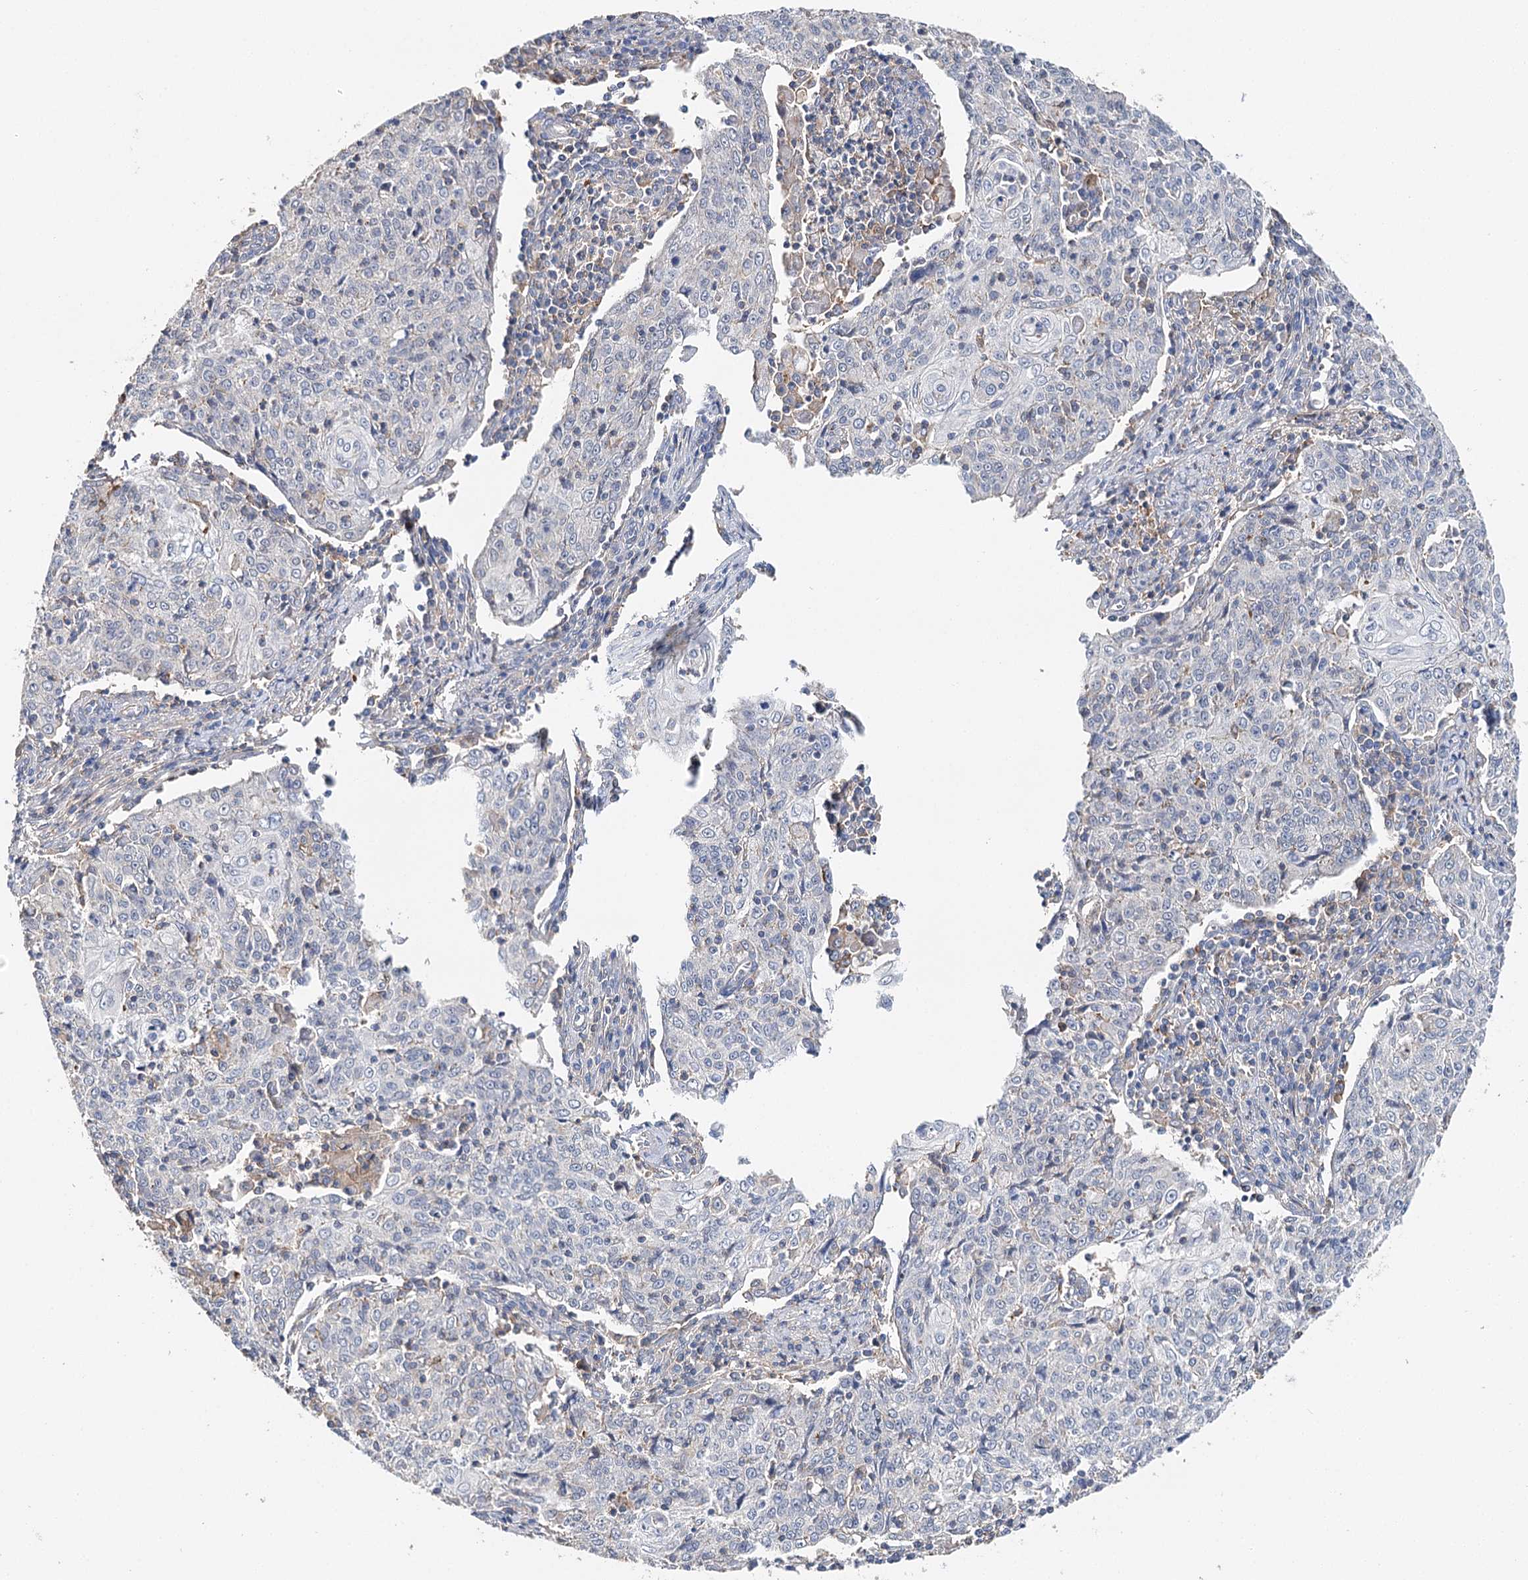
{"staining": {"intensity": "negative", "quantity": "none", "location": "none"}, "tissue": "cervical cancer", "cell_type": "Tumor cells", "image_type": "cancer", "snomed": [{"axis": "morphology", "description": "Squamous cell carcinoma, NOS"}, {"axis": "topography", "description": "Cervix"}], "caption": "Immunohistochemistry (IHC) micrograph of neoplastic tissue: human squamous cell carcinoma (cervical) stained with DAB displays no significant protein expression in tumor cells.", "gene": "EPYC", "patient": {"sex": "female", "age": 48}}